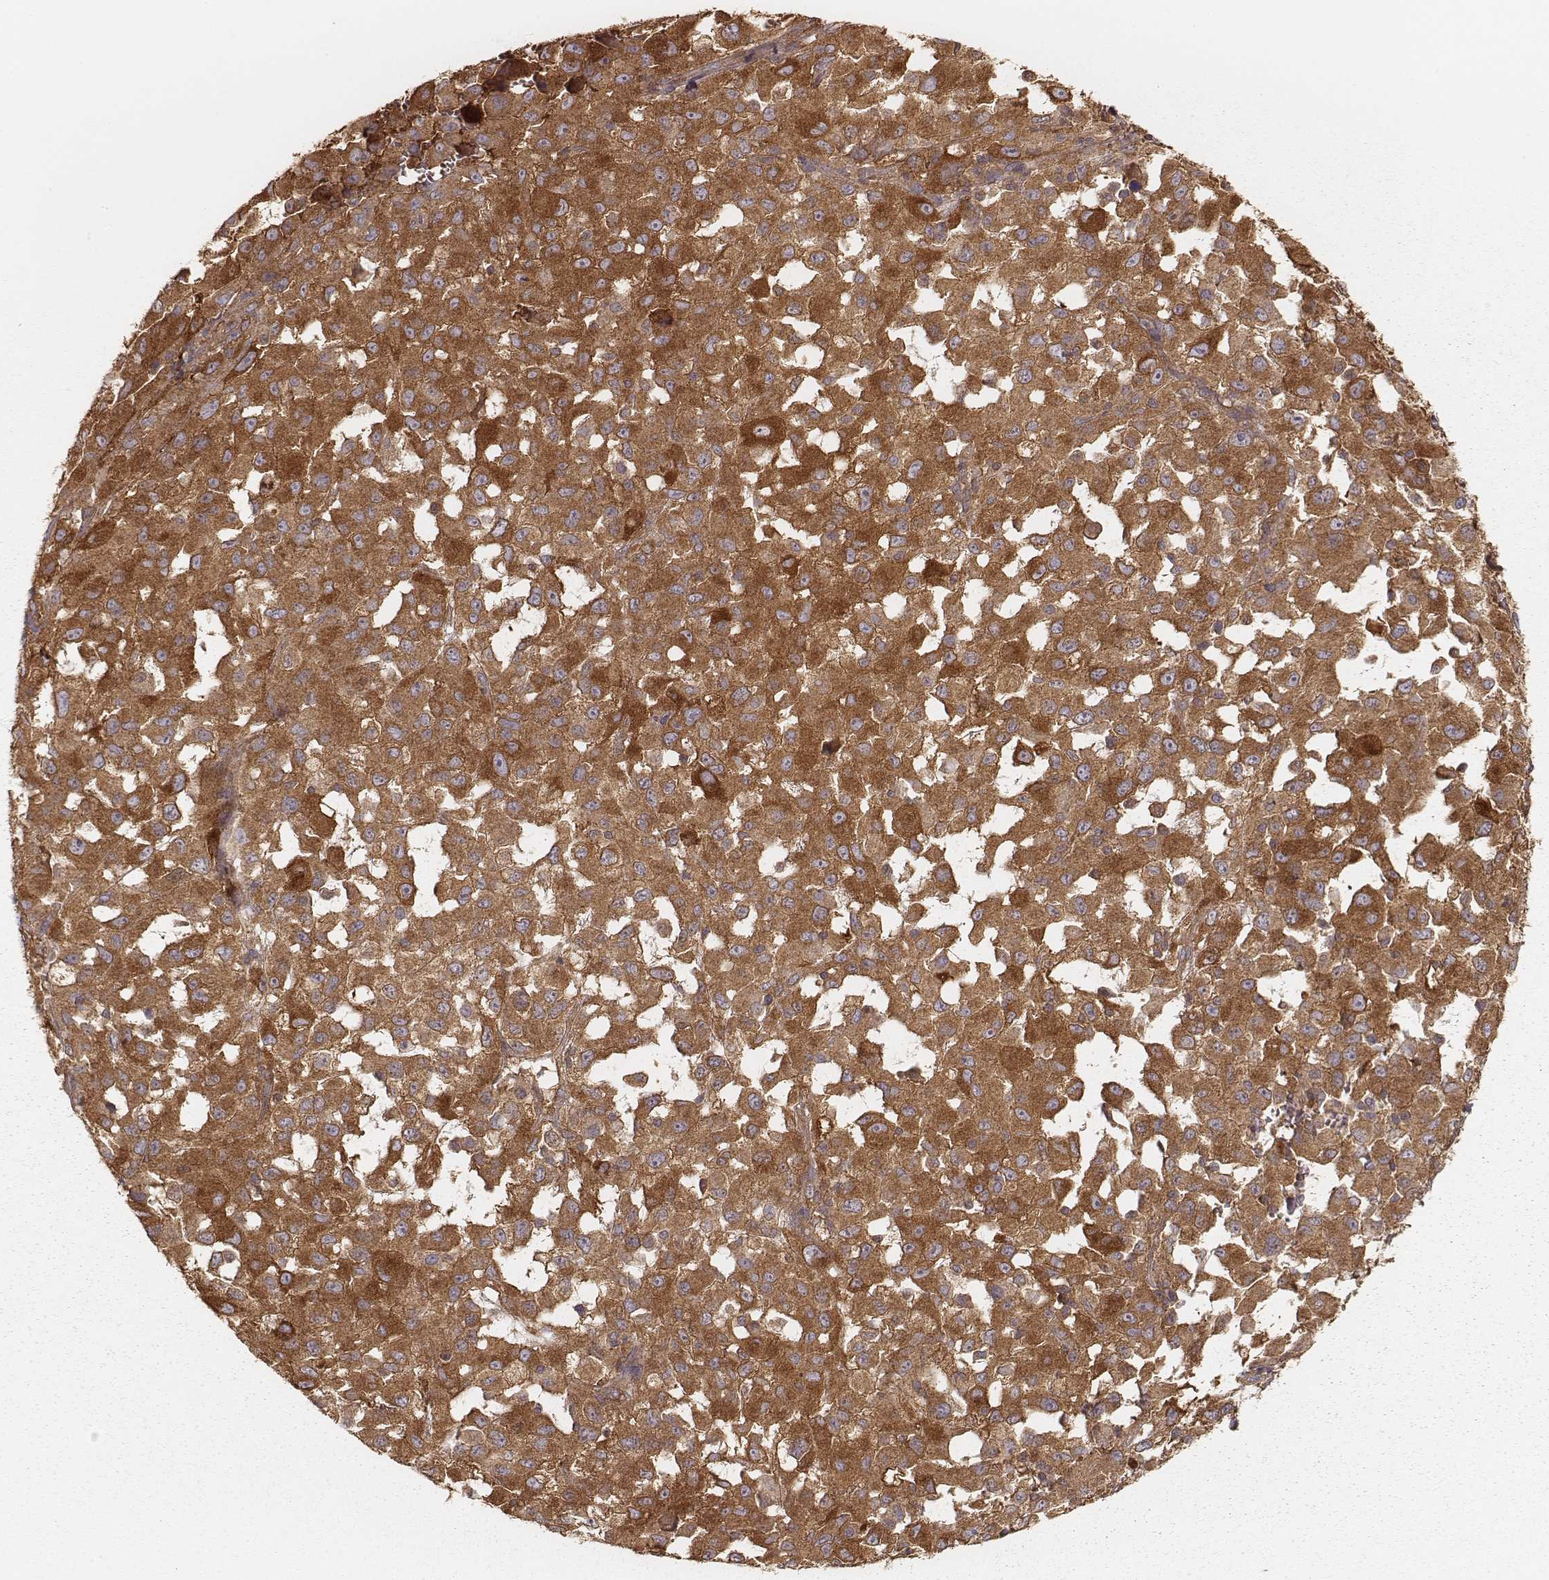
{"staining": {"intensity": "strong", "quantity": ">75%", "location": "cytoplasmic/membranous"}, "tissue": "melanoma", "cell_type": "Tumor cells", "image_type": "cancer", "snomed": [{"axis": "morphology", "description": "Malignant melanoma, Metastatic site"}, {"axis": "topography", "description": "Lymph node"}], "caption": "Immunohistochemistry (IHC) image of neoplastic tissue: melanoma stained using IHC demonstrates high levels of strong protein expression localized specifically in the cytoplasmic/membranous of tumor cells, appearing as a cytoplasmic/membranous brown color.", "gene": "CARS1", "patient": {"sex": "male", "age": 50}}